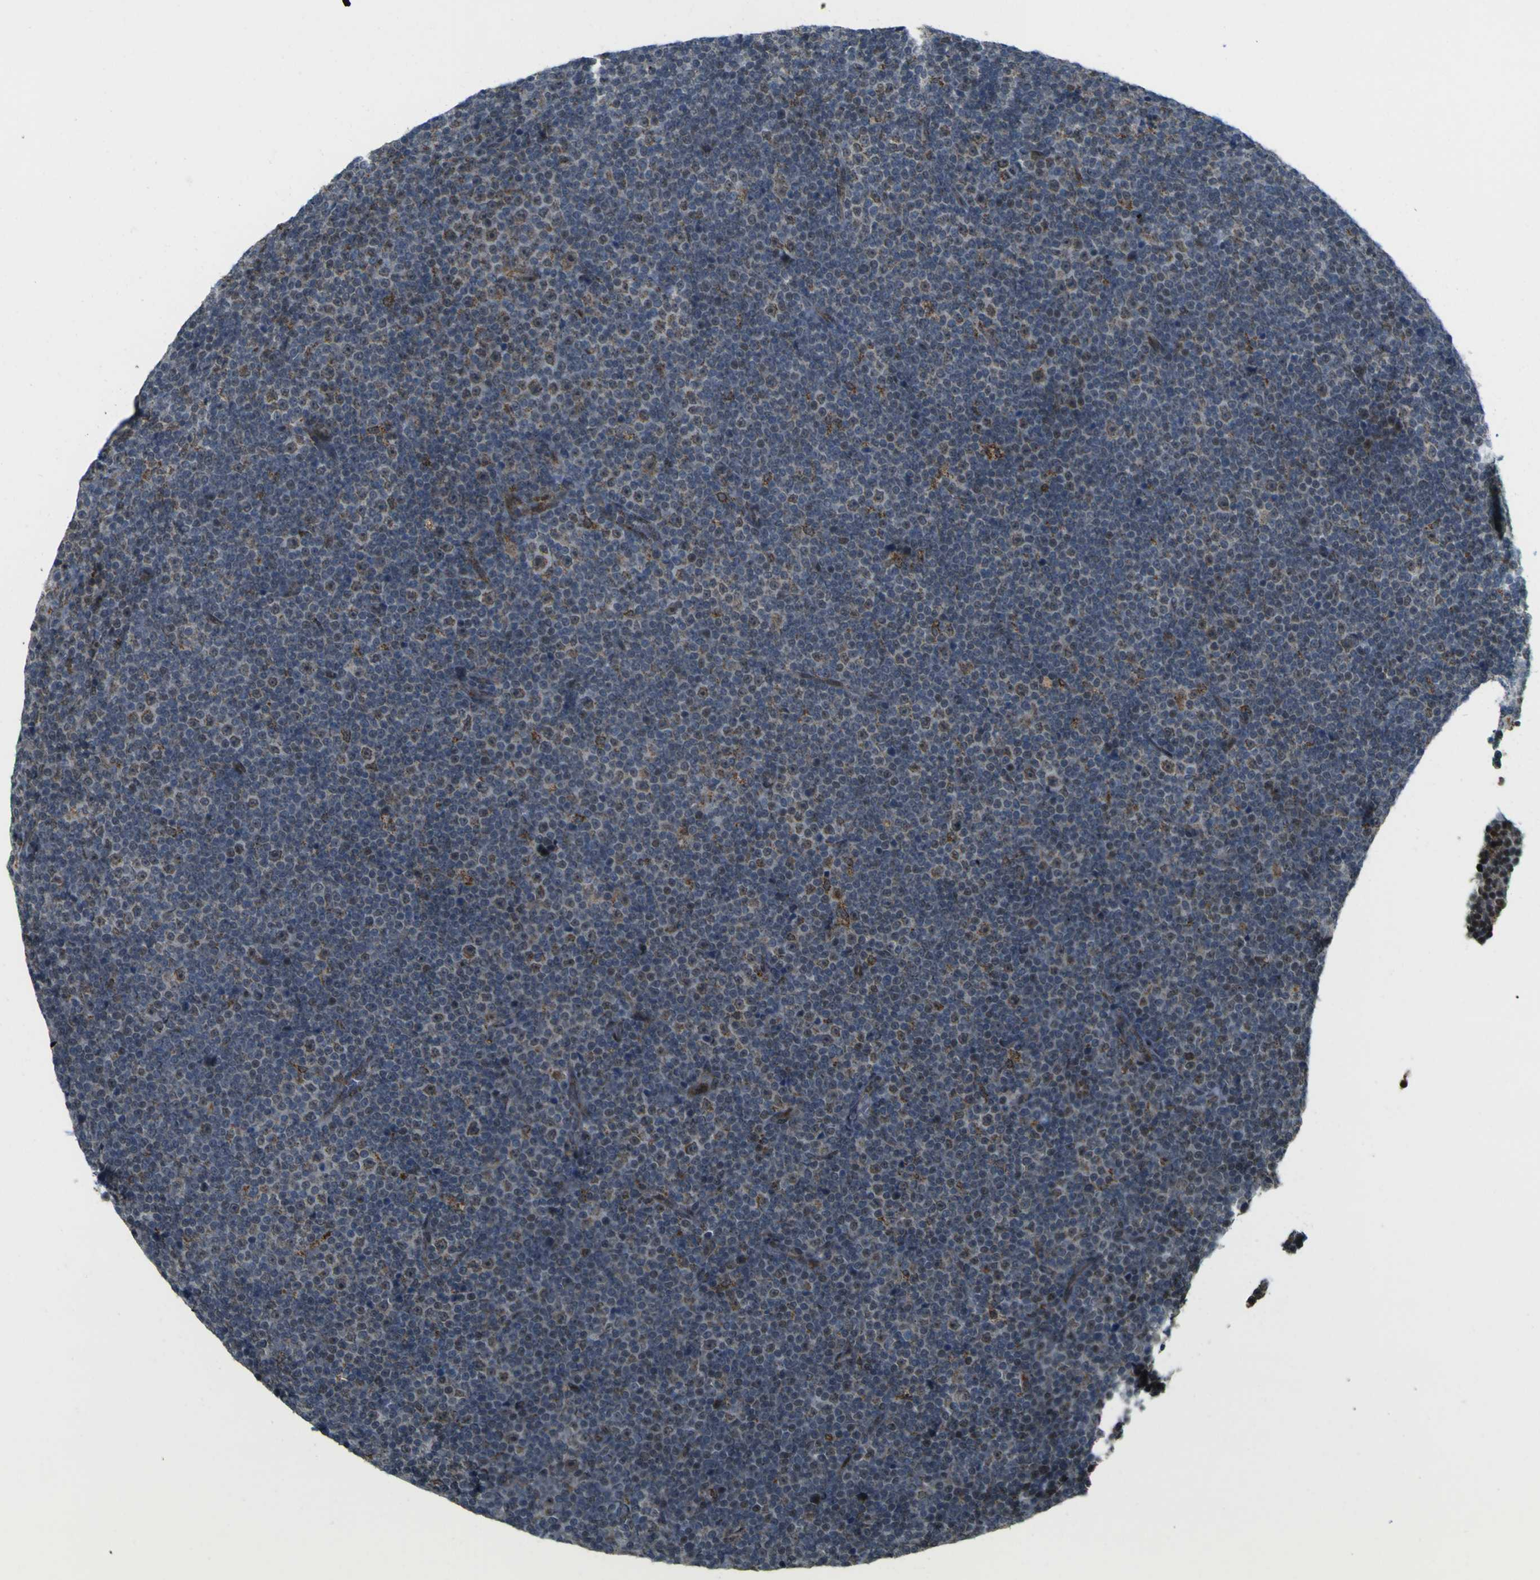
{"staining": {"intensity": "weak", "quantity": "<25%", "location": "cytoplasmic/membranous"}, "tissue": "lymphoma", "cell_type": "Tumor cells", "image_type": "cancer", "snomed": [{"axis": "morphology", "description": "Malignant lymphoma, non-Hodgkin's type, Low grade"}, {"axis": "topography", "description": "Lymph node"}], "caption": "The histopathology image shows no staining of tumor cells in malignant lymphoma, non-Hodgkin's type (low-grade).", "gene": "ACBD5", "patient": {"sex": "female", "age": 67}}